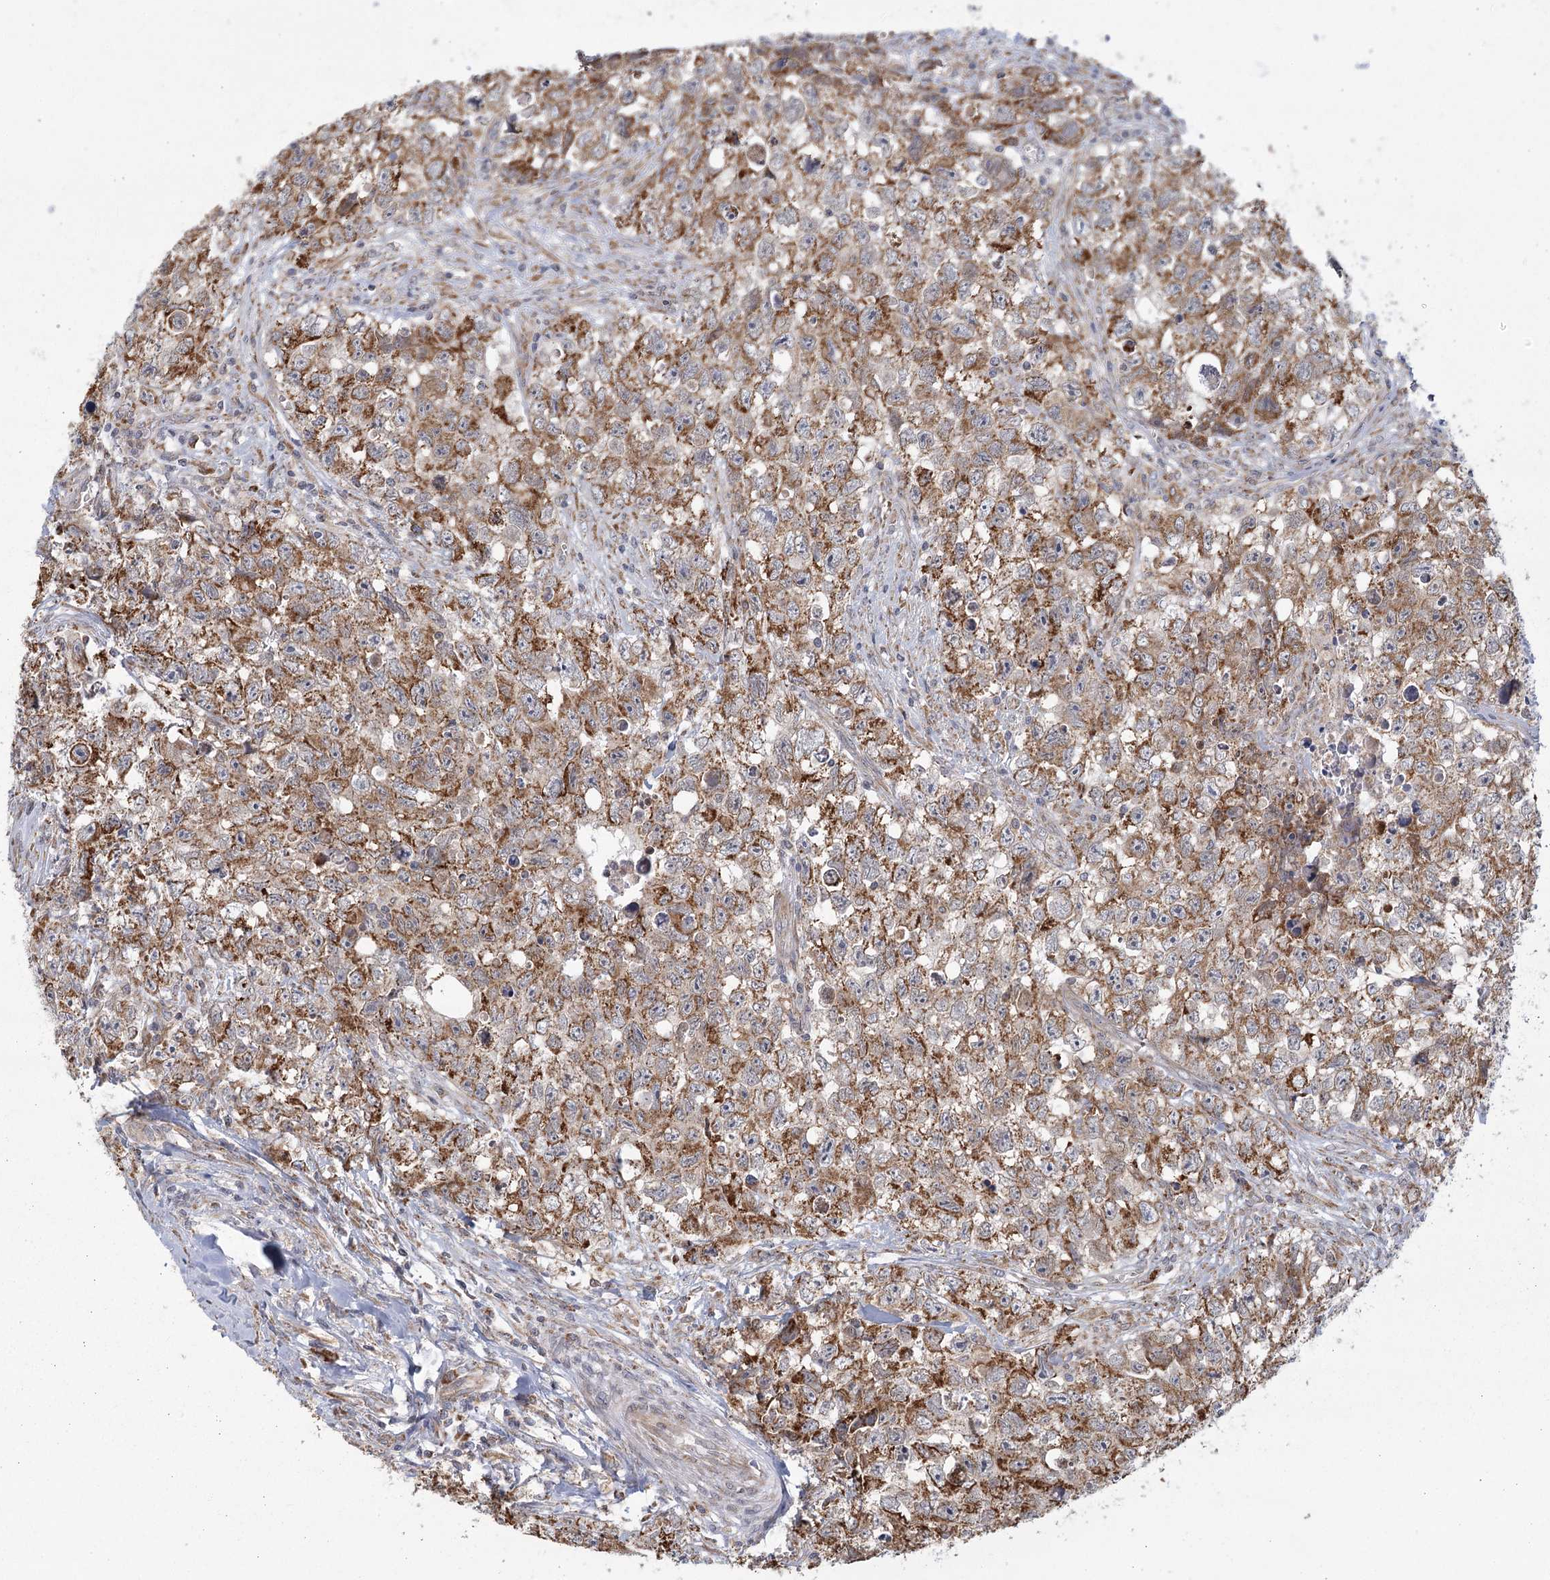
{"staining": {"intensity": "moderate", "quantity": ">75%", "location": "cytoplasmic/membranous"}, "tissue": "testis cancer", "cell_type": "Tumor cells", "image_type": "cancer", "snomed": [{"axis": "morphology", "description": "Seminoma, NOS"}, {"axis": "morphology", "description": "Carcinoma, Embryonal, NOS"}, {"axis": "topography", "description": "Testis"}], "caption": "Testis seminoma stained with DAB IHC displays medium levels of moderate cytoplasmic/membranous expression in about >75% of tumor cells.", "gene": "LACTB", "patient": {"sex": "male", "age": 43}}